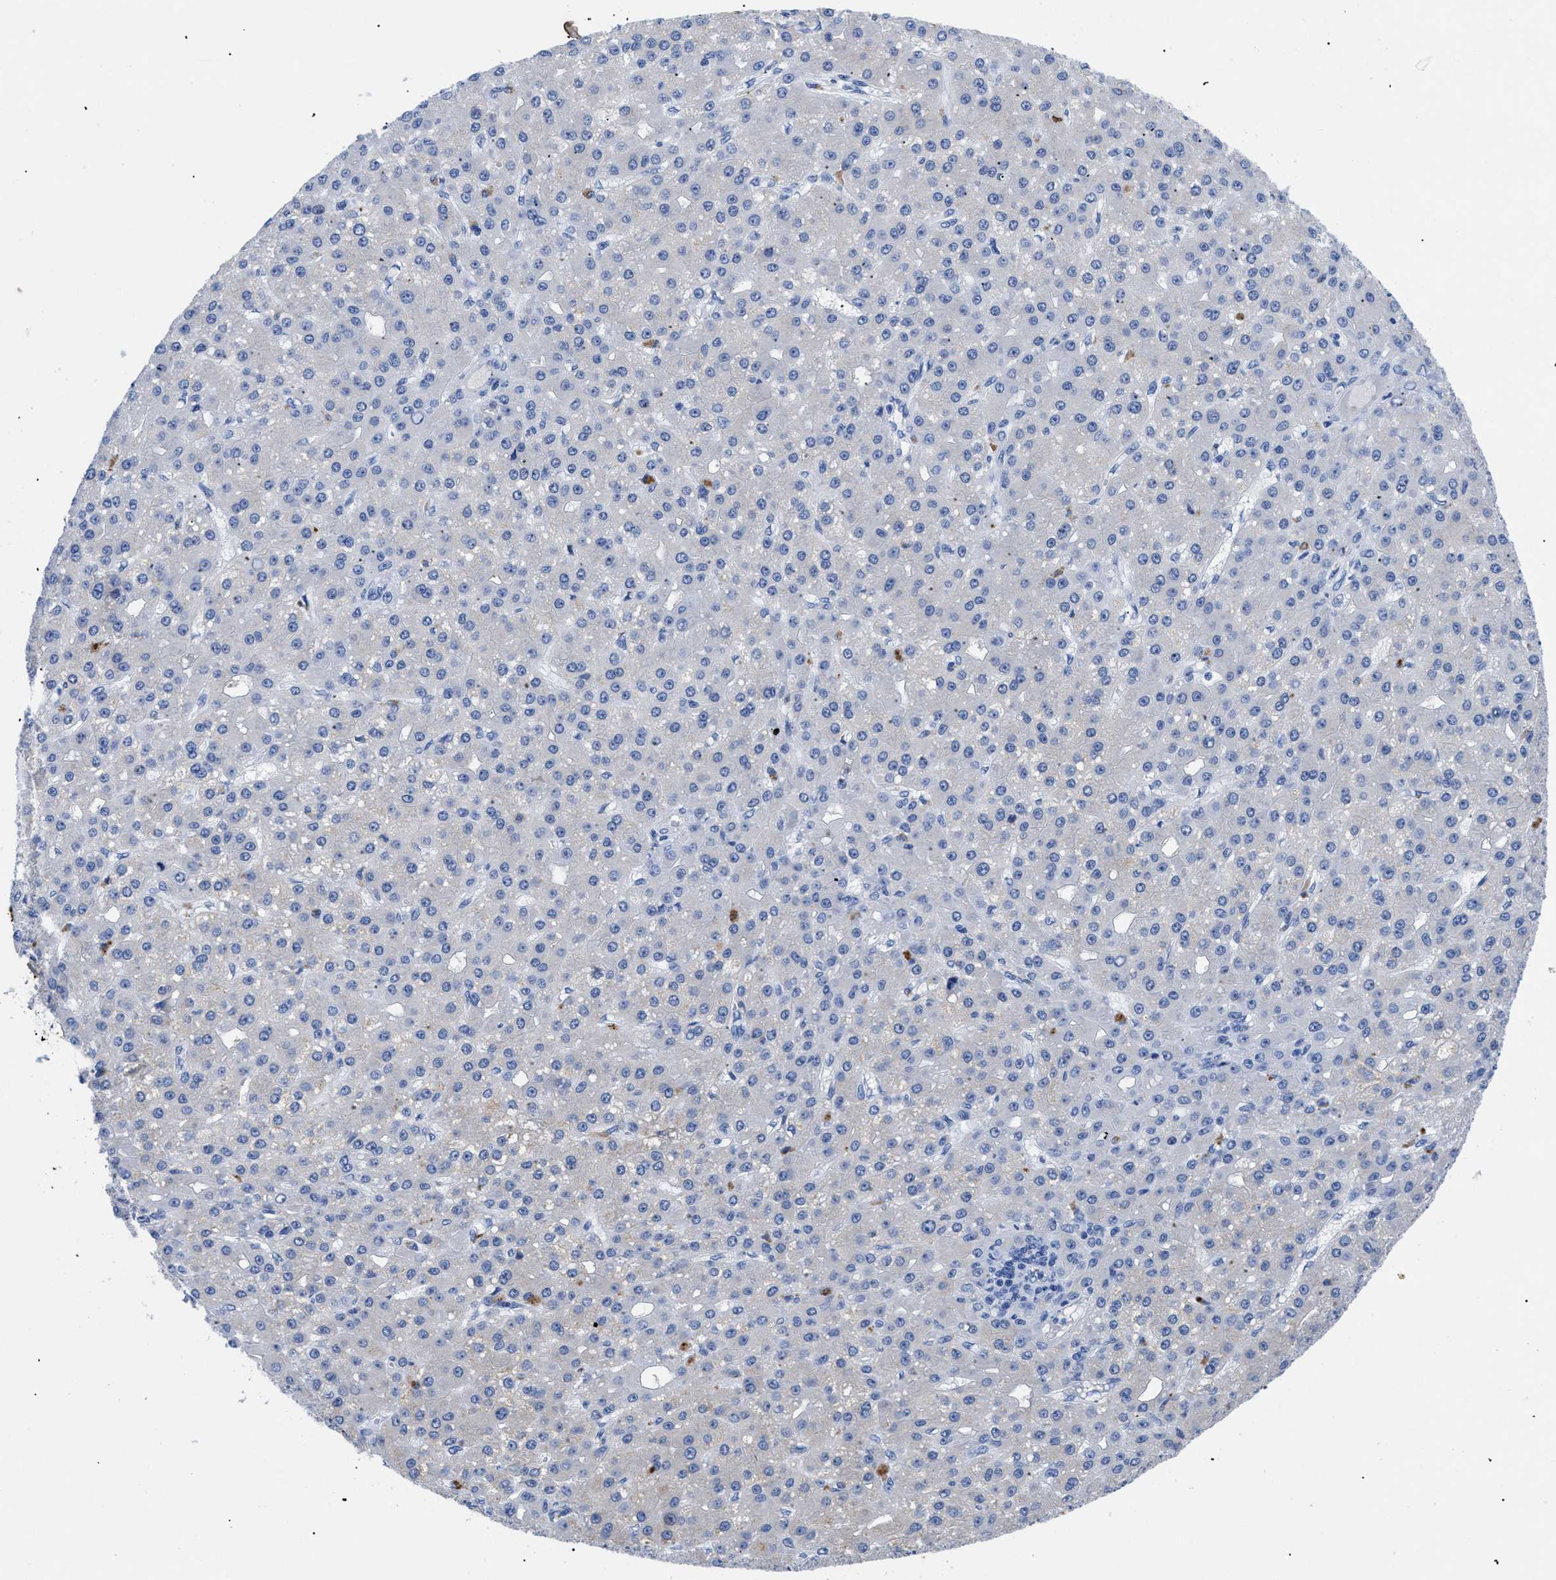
{"staining": {"intensity": "negative", "quantity": "none", "location": "none"}, "tissue": "liver cancer", "cell_type": "Tumor cells", "image_type": "cancer", "snomed": [{"axis": "morphology", "description": "Carcinoma, Hepatocellular, NOS"}, {"axis": "topography", "description": "Liver"}], "caption": "Immunohistochemistry histopathology image of neoplastic tissue: liver cancer stained with DAB displays no significant protein positivity in tumor cells. (DAB immunohistochemistry (IHC) visualized using brightfield microscopy, high magnification).", "gene": "TMEM68", "patient": {"sex": "male", "age": 67}}